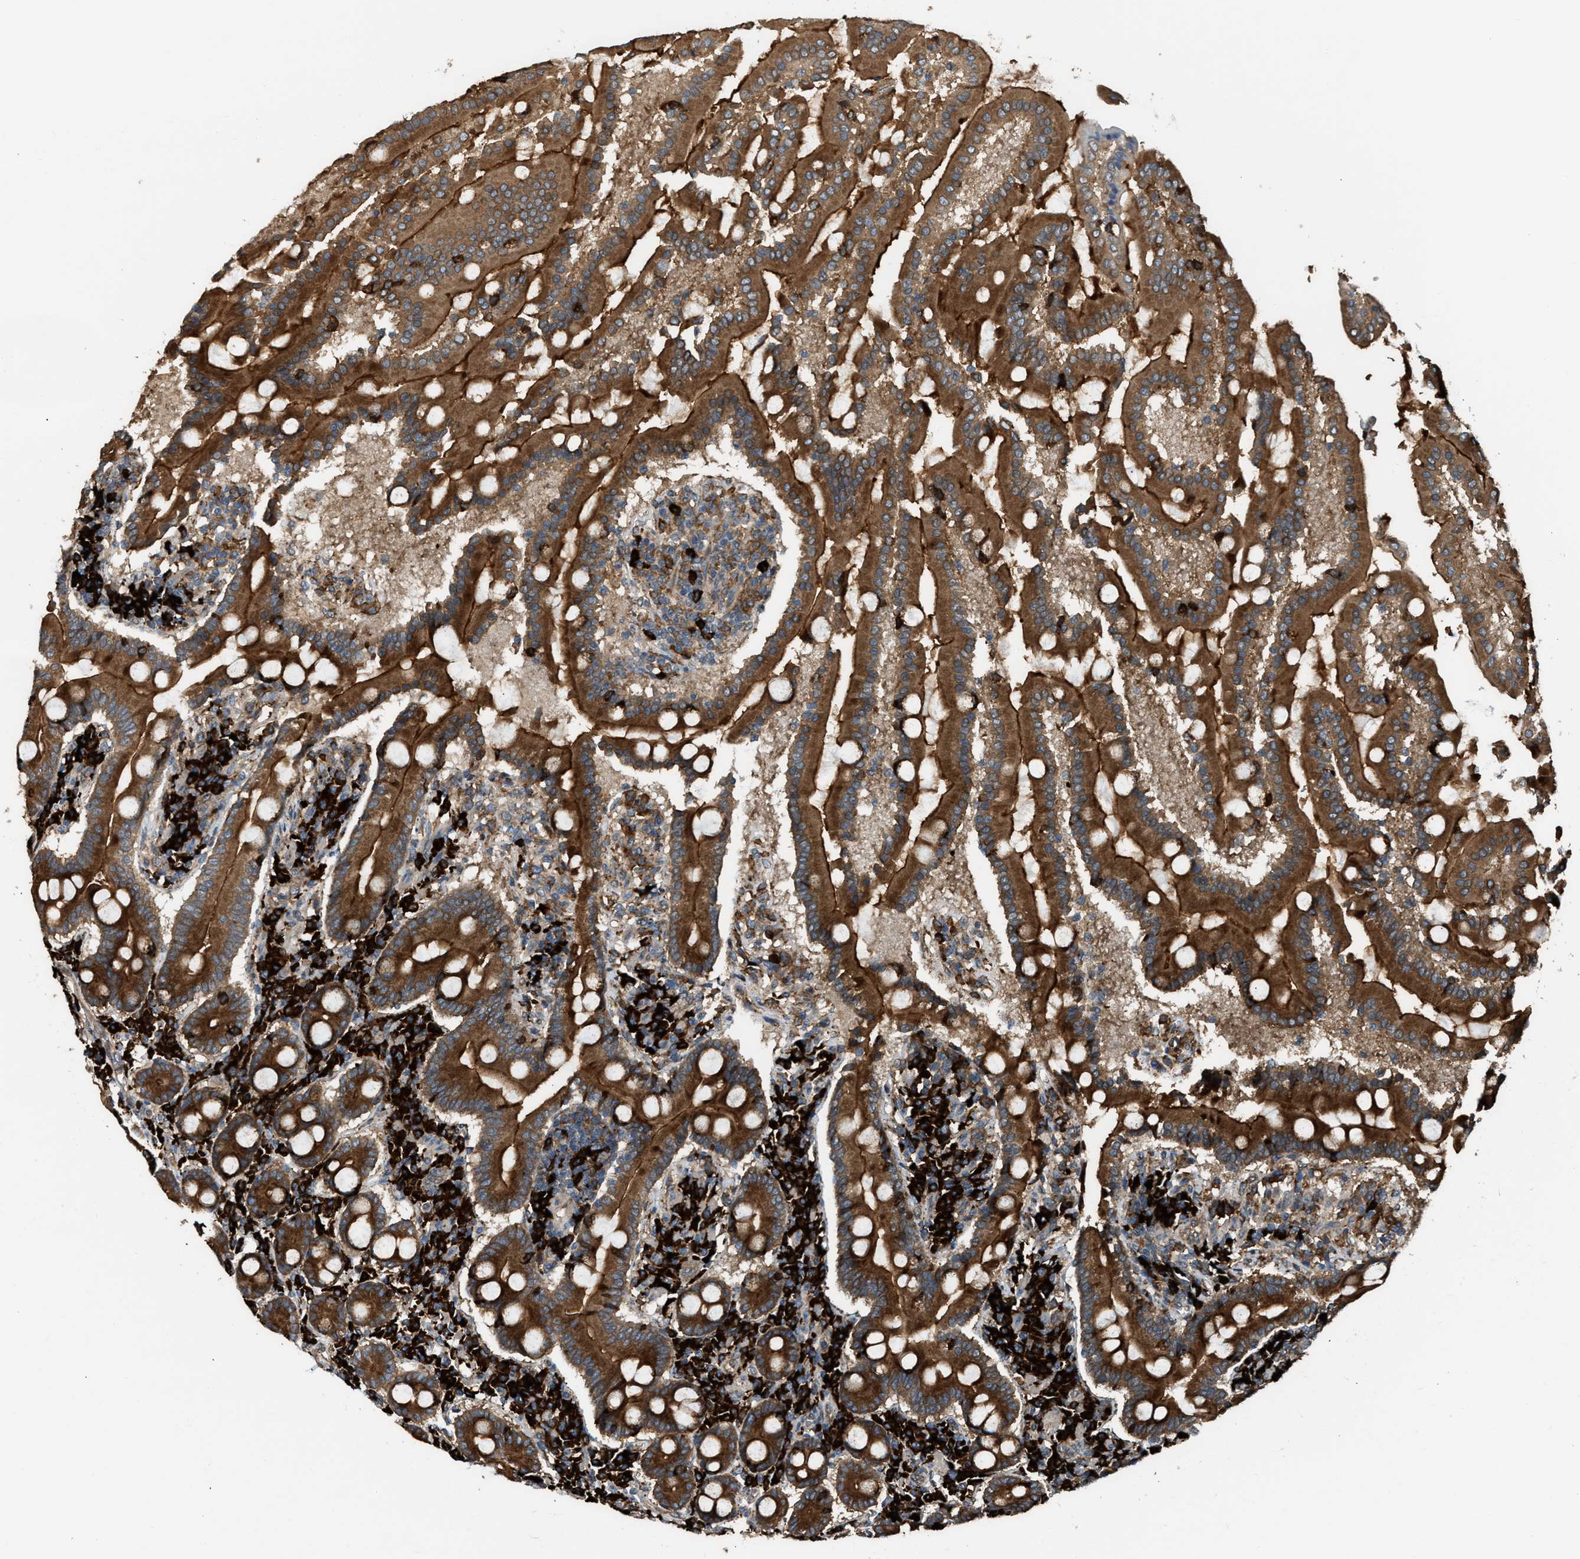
{"staining": {"intensity": "strong", "quantity": ">75%", "location": "cytoplasmic/membranous"}, "tissue": "duodenum", "cell_type": "Glandular cells", "image_type": "normal", "snomed": [{"axis": "morphology", "description": "Normal tissue, NOS"}, {"axis": "topography", "description": "Duodenum"}], "caption": "Glandular cells reveal high levels of strong cytoplasmic/membranous staining in about >75% of cells in normal duodenum. (DAB (3,3'-diaminobenzidine) = brown stain, brightfield microscopy at high magnification).", "gene": "BAIAP2L1", "patient": {"sex": "male", "age": 50}}